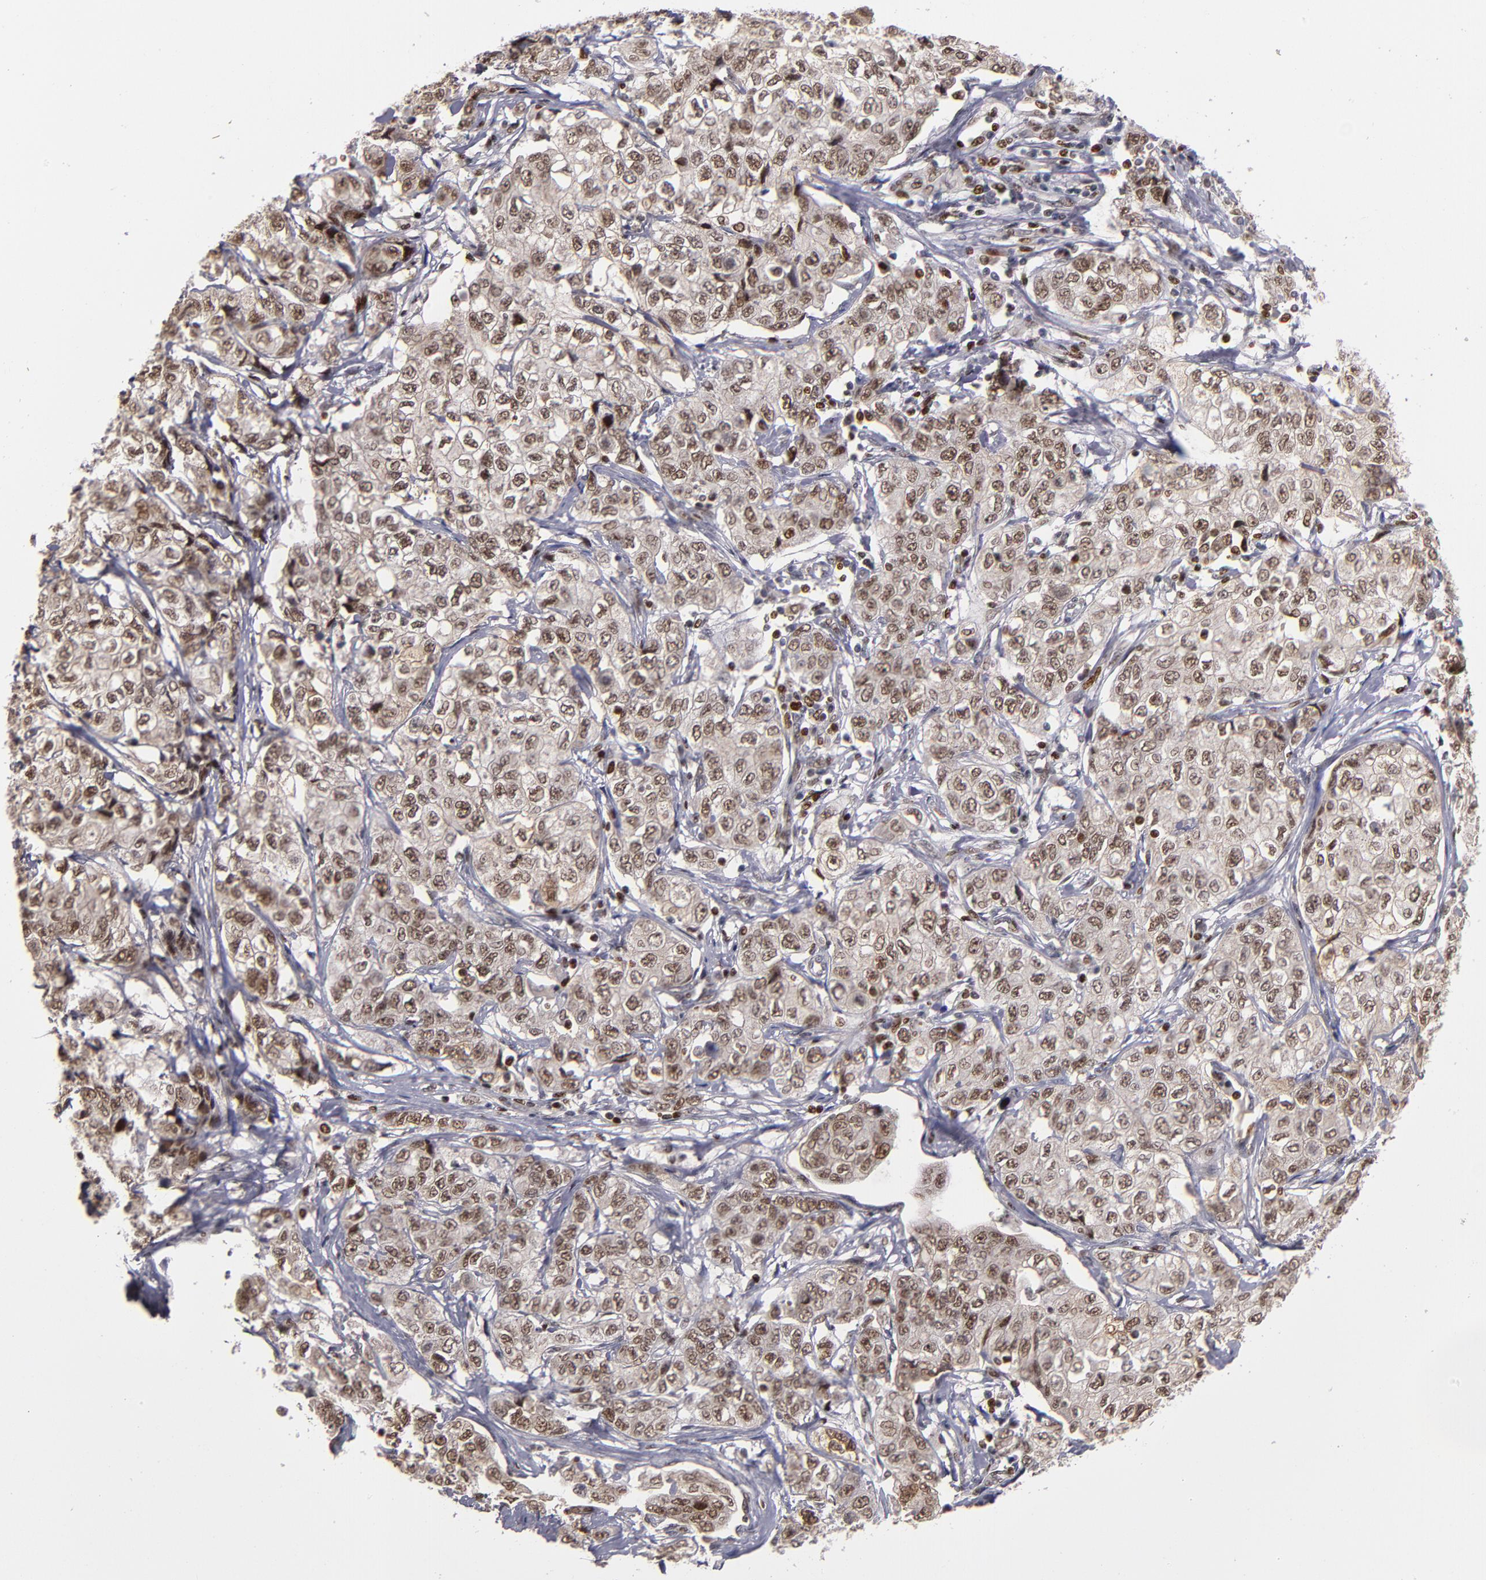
{"staining": {"intensity": "weak", "quantity": ">75%", "location": "nuclear"}, "tissue": "stomach cancer", "cell_type": "Tumor cells", "image_type": "cancer", "snomed": [{"axis": "morphology", "description": "Adenocarcinoma, NOS"}, {"axis": "topography", "description": "Stomach"}], "caption": "This photomicrograph displays stomach cancer stained with IHC to label a protein in brown. The nuclear of tumor cells show weak positivity for the protein. Nuclei are counter-stained blue.", "gene": "KDM6A", "patient": {"sex": "male", "age": 48}}